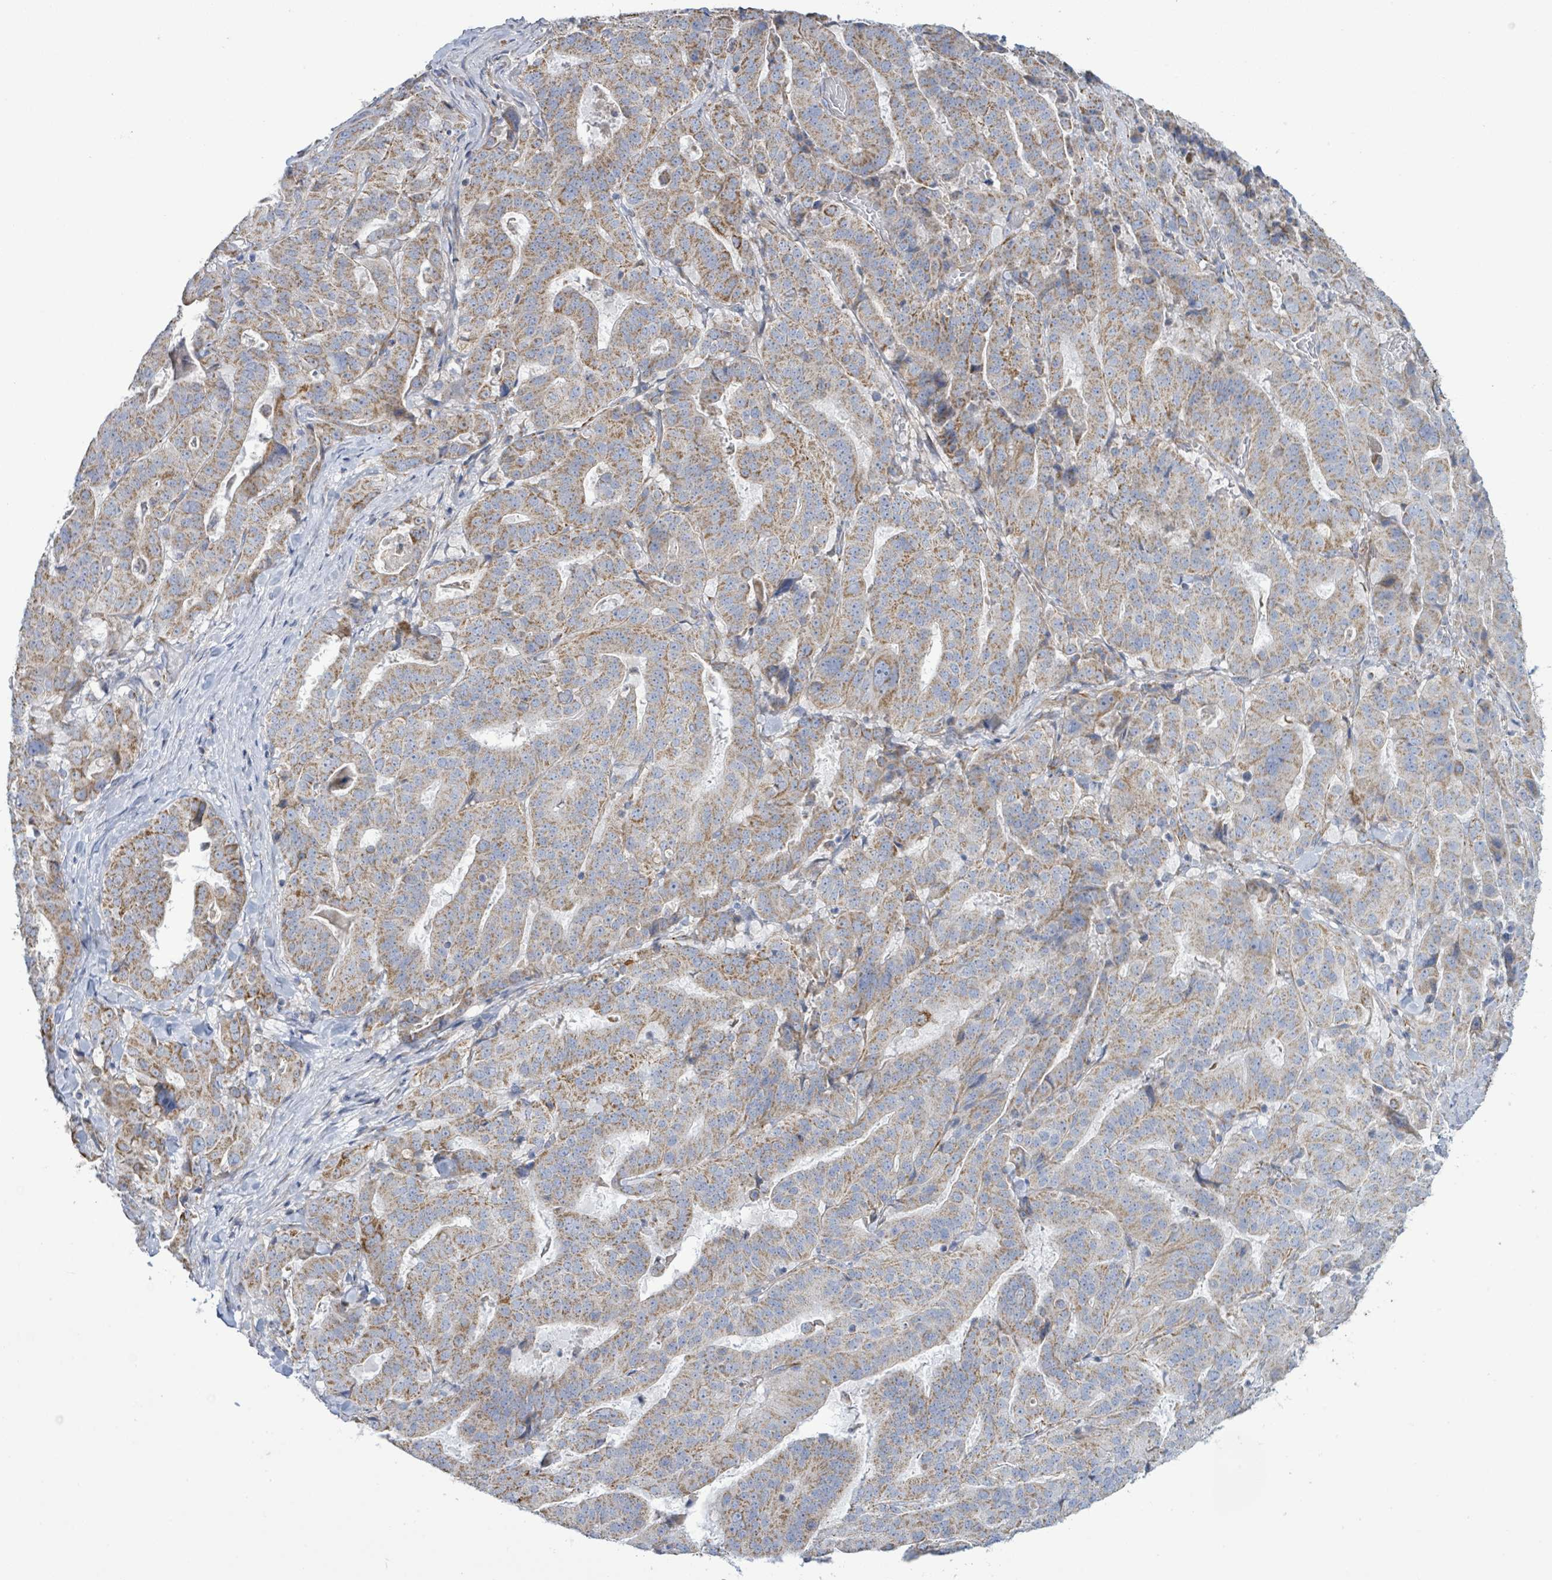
{"staining": {"intensity": "moderate", "quantity": ">75%", "location": "cytoplasmic/membranous"}, "tissue": "stomach cancer", "cell_type": "Tumor cells", "image_type": "cancer", "snomed": [{"axis": "morphology", "description": "Adenocarcinoma, NOS"}, {"axis": "topography", "description": "Stomach"}], "caption": "Immunohistochemistry (DAB) staining of adenocarcinoma (stomach) reveals moderate cytoplasmic/membranous protein staining in about >75% of tumor cells.", "gene": "ALG12", "patient": {"sex": "male", "age": 48}}